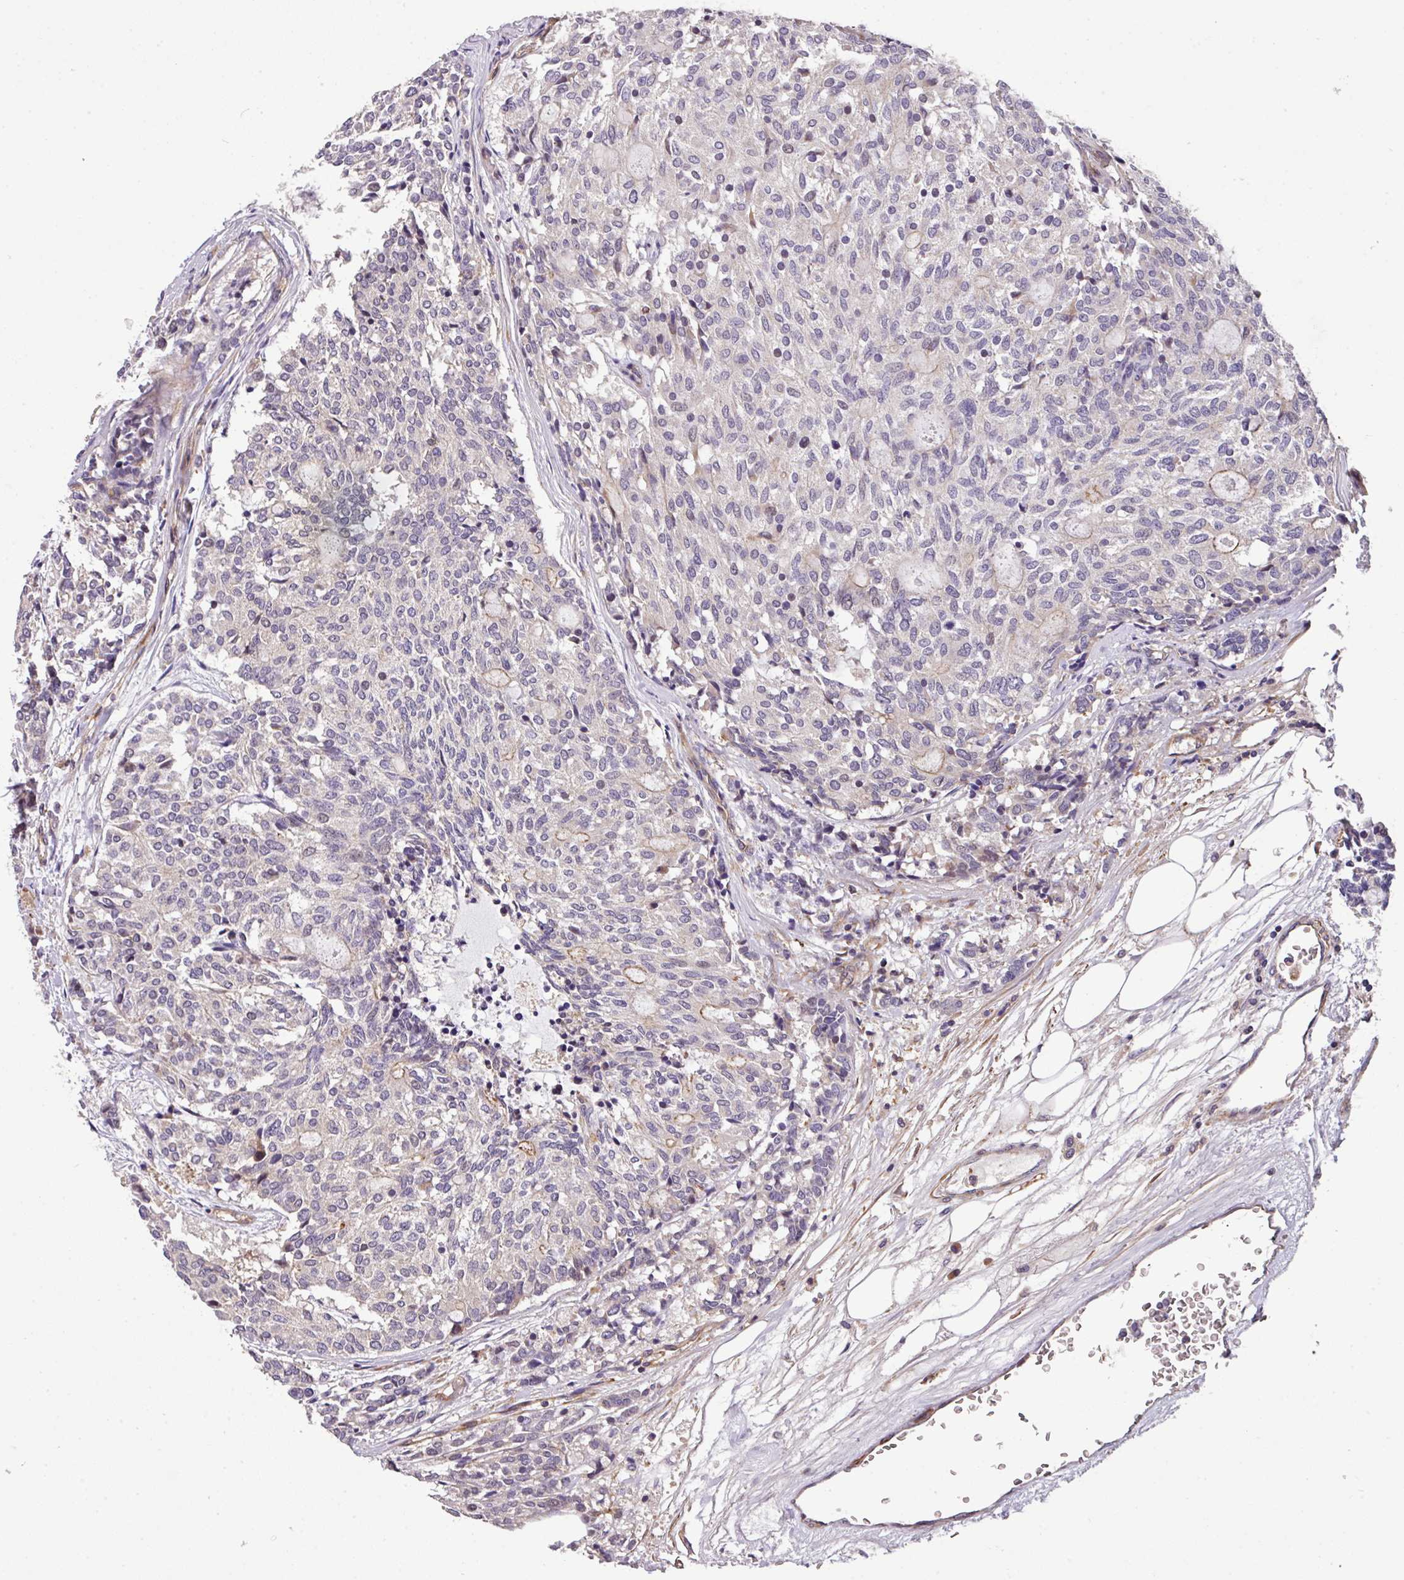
{"staining": {"intensity": "negative", "quantity": "none", "location": "none"}, "tissue": "carcinoid", "cell_type": "Tumor cells", "image_type": "cancer", "snomed": [{"axis": "morphology", "description": "Carcinoid, malignant, NOS"}, {"axis": "topography", "description": "Pancreas"}], "caption": "Tumor cells are negative for brown protein staining in malignant carcinoid.", "gene": "CASS4", "patient": {"sex": "female", "age": 54}}